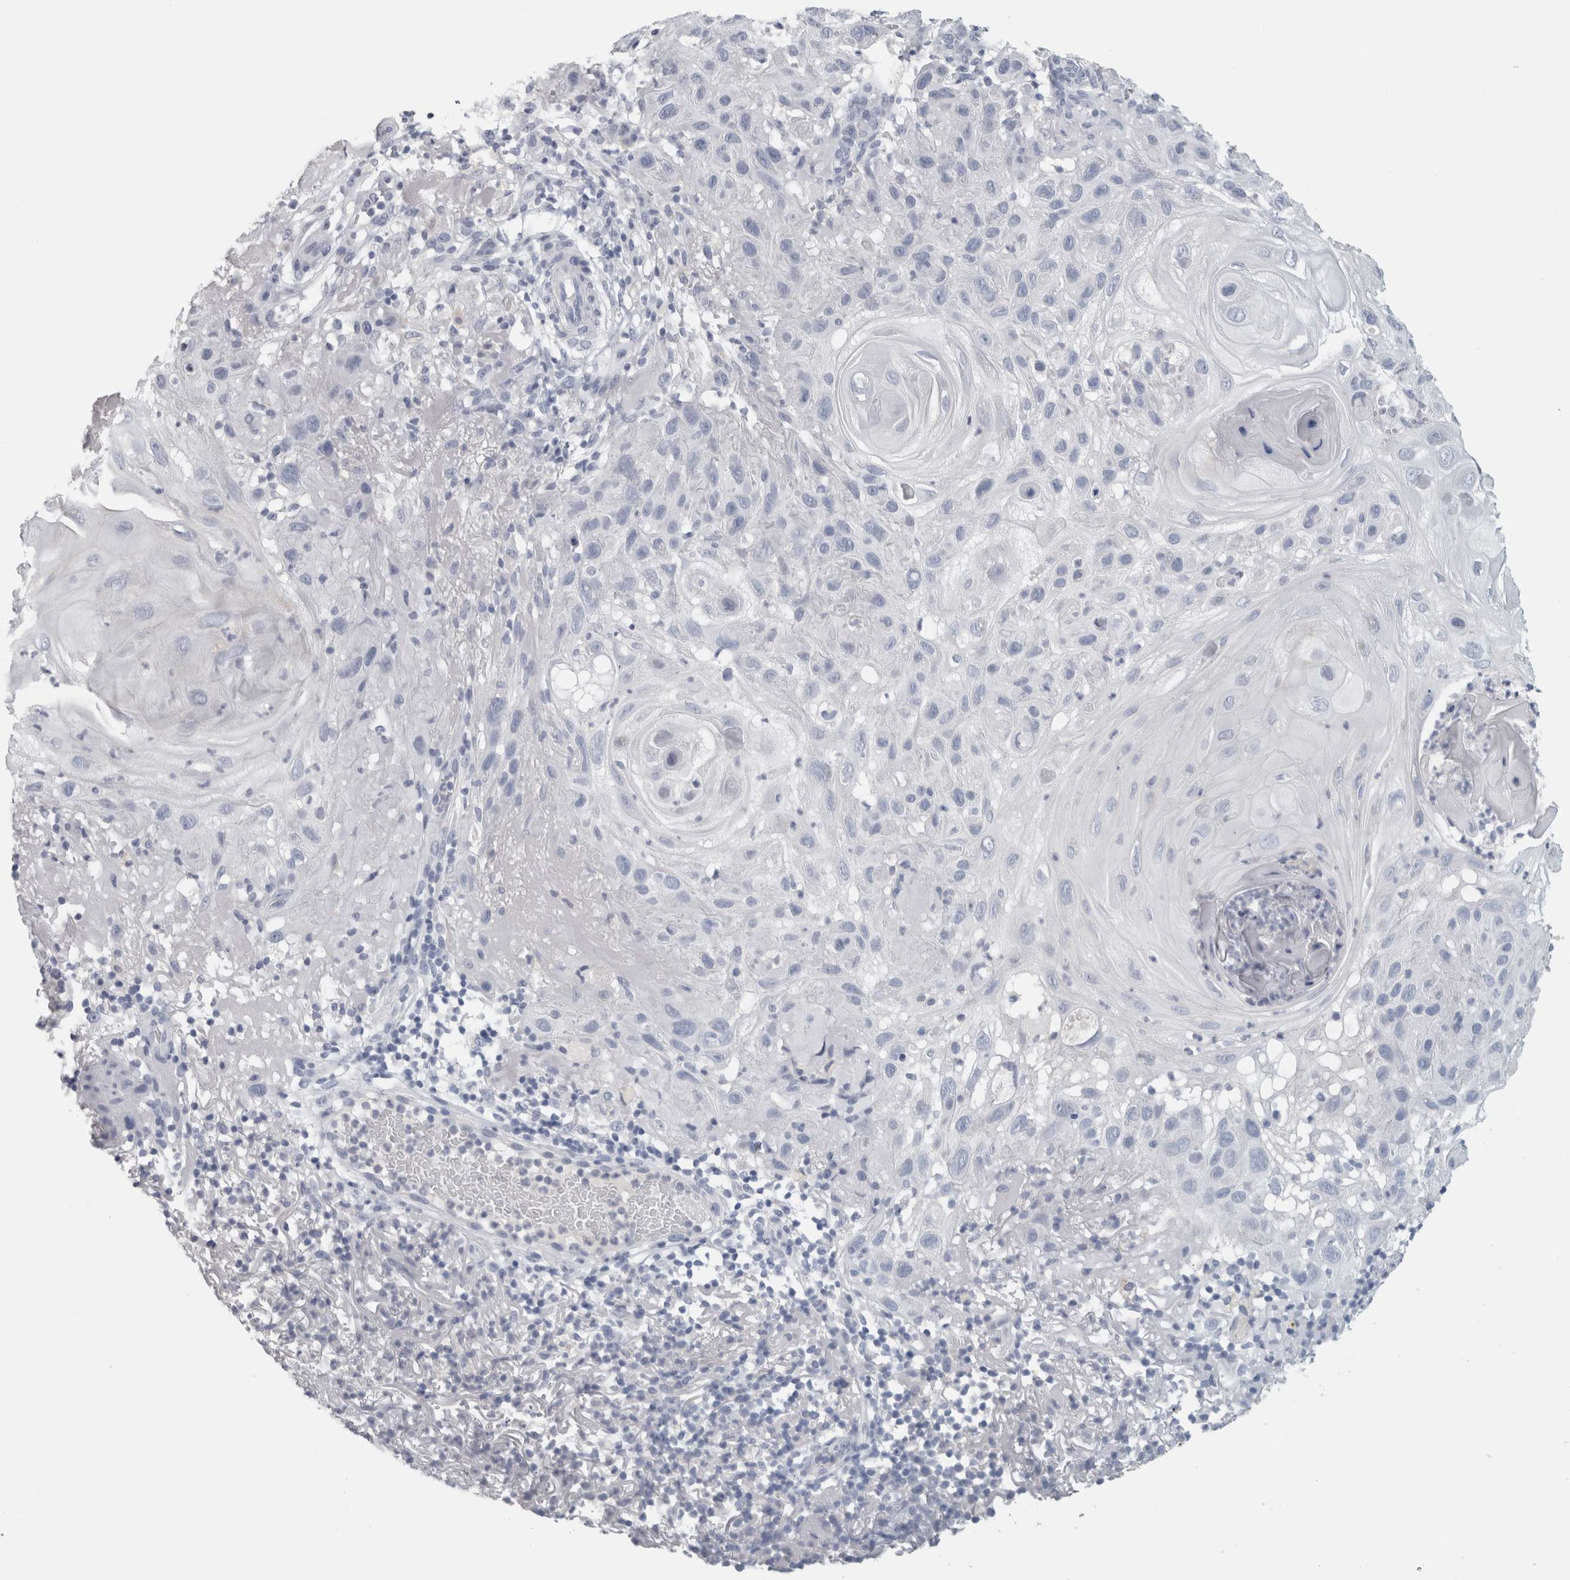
{"staining": {"intensity": "negative", "quantity": "none", "location": "none"}, "tissue": "skin cancer", "cell_type": "Tumor cells", "image_type": "cancer", "snomed": [{"axis": "morphology", "description": "Squamous cell carcinoma, NOS"}, {"axis": "topography", "description": "Skin"}], "caption": "Skin cancer was stained to show a protein in brown. There is no significant expression in tumor cells. (DAB IHC with hematoxylin counter stain).", "gene": "SLC28A3", "patient": {"sex": "female", "age": 96}}